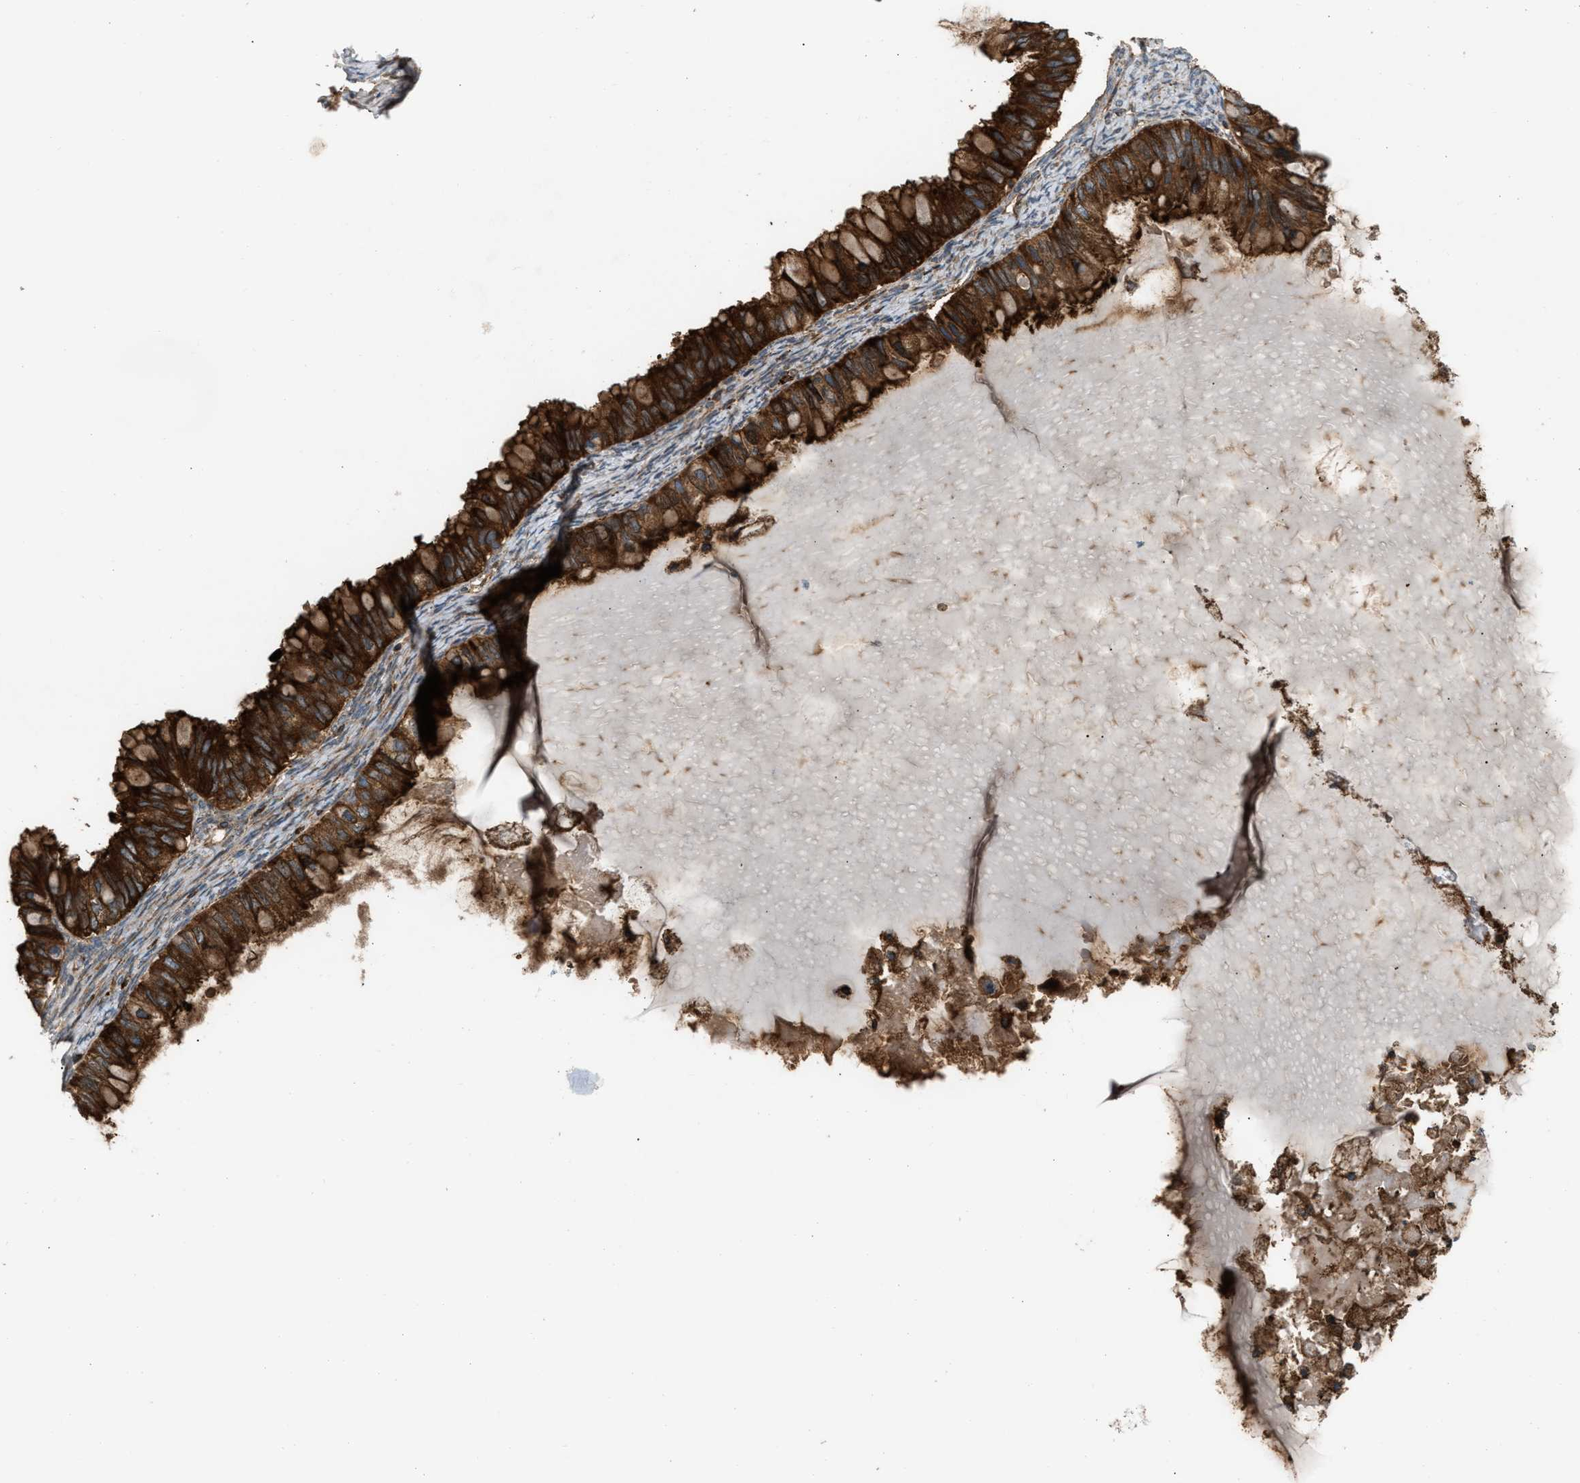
{"staining": {"intensity": "strong", "quantity": ">75%", "location": "cytoplasmic/membranous"}, "tissue": "ovarian cancer", "cell_type": "Tumor cells", "image_type": "cancer", "snomed": [{"axis": "morphology", "description": "Cystadenocarcinoma, mucinous, NOS"}, {"axis": "topography", "description": "Ovary"}], "caption": "Immunohistochemistry (IHC) image of human ovarian mucinous cystadenocarcinoma stained for a protein (brown), which shows high levels of strong cytoplasmic/membranous positivity in approximately >75% of tumor cells.", "gene": "BAIAP2L1", "patient": {"sex": "female", "age": 80}}